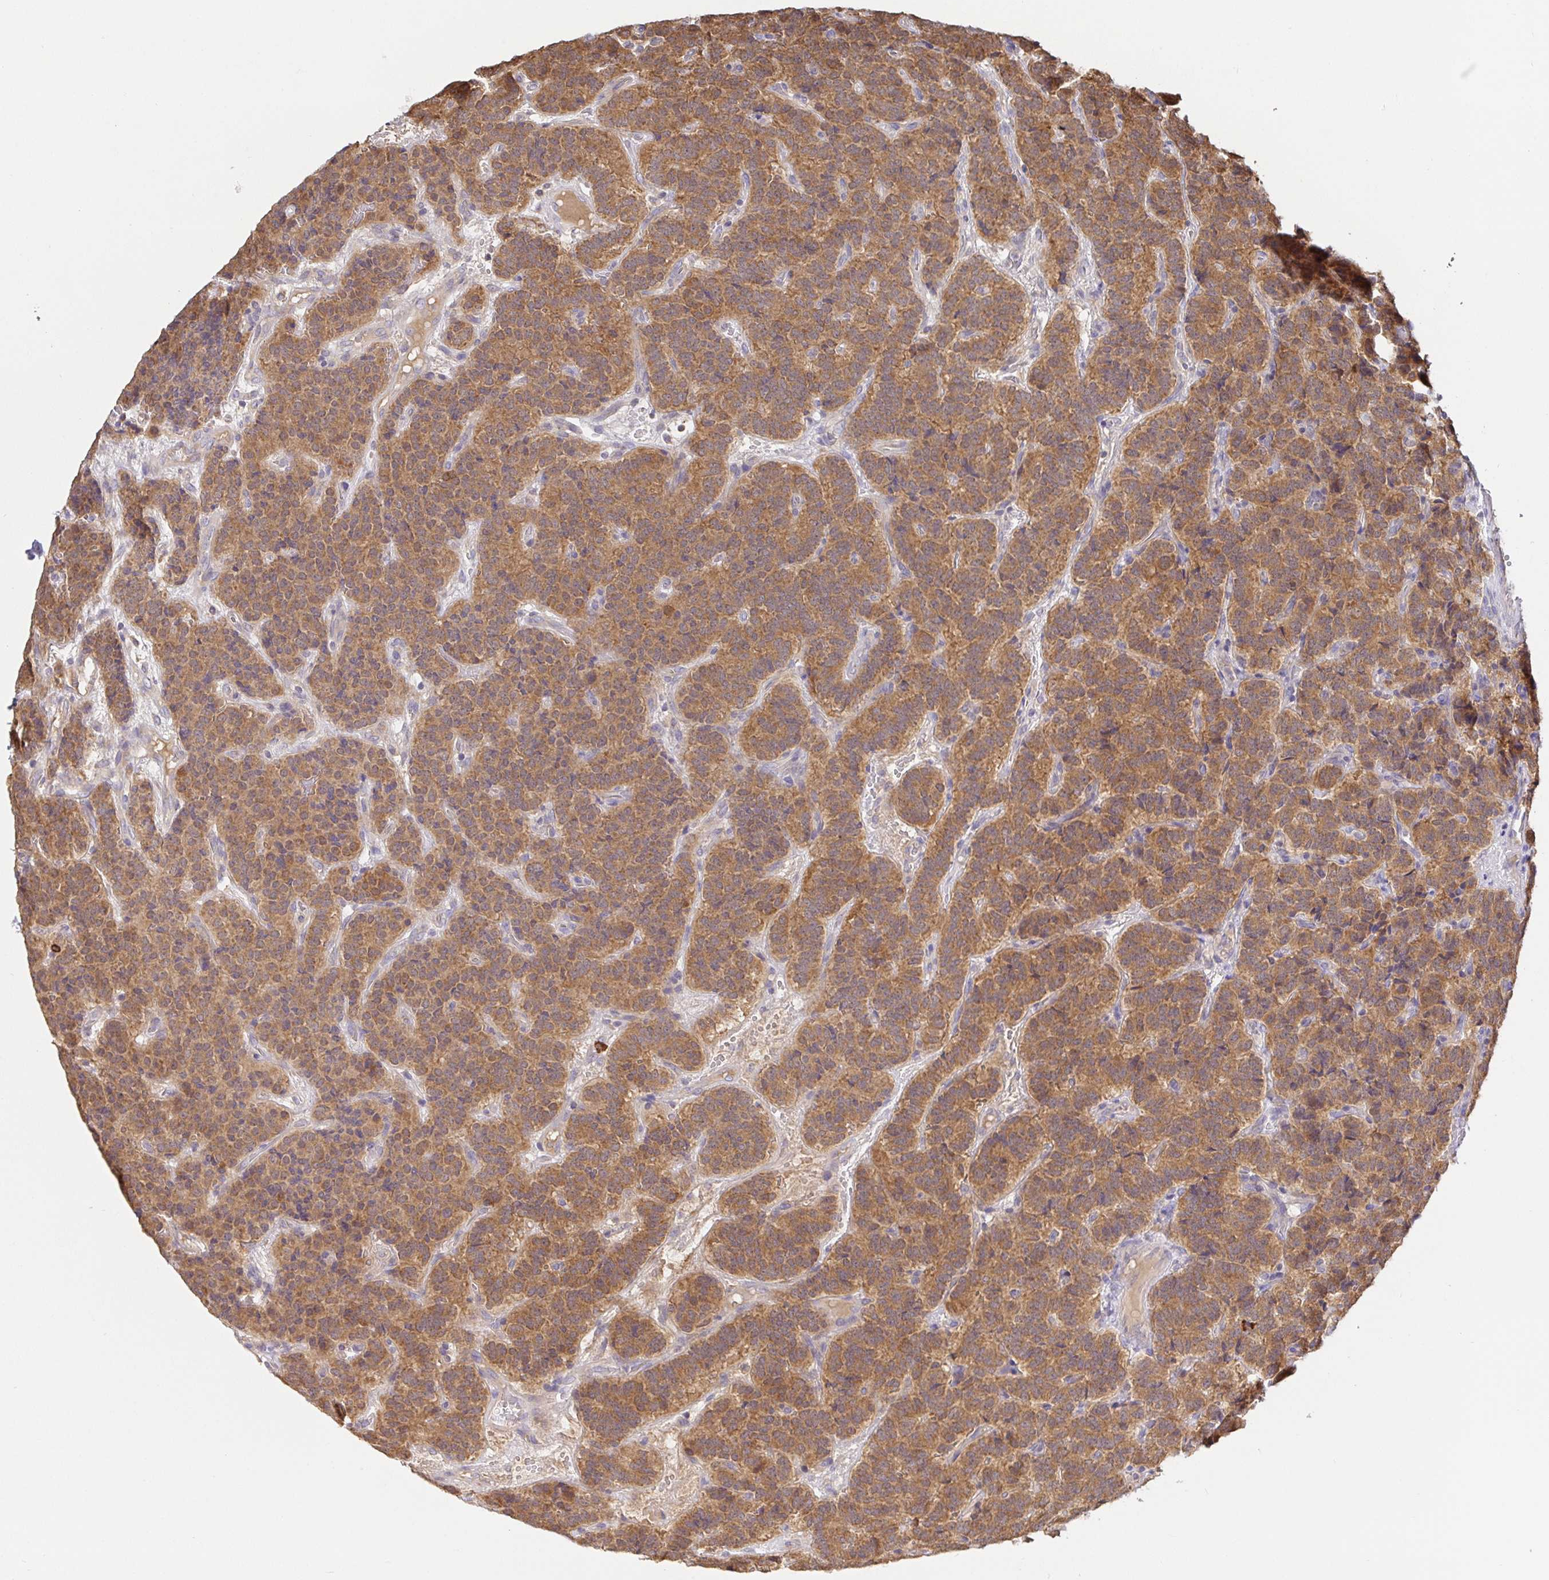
{"staining": {"intensity": "moderate", "quantity": ">75%", "location": "cytoplasmic/membranous"}, "tissue": "carcinoid", "cell_type": "Tumor cells", "image_type": "cancer", "snomed": [{"axis": "morphology", "description": "Carcinoid, malignant, NOS"}, {"axis": "topography", "description": "Pancreas"}], "caption": "Carcinoid (malignant) tissue displays moderate cytoplasmic/membranous positivity in approximately >75% of tumor cells, visualized by immunohistochemistry.", "gene": "HAGH", "patient": {"sex": "male", "age": 36}}